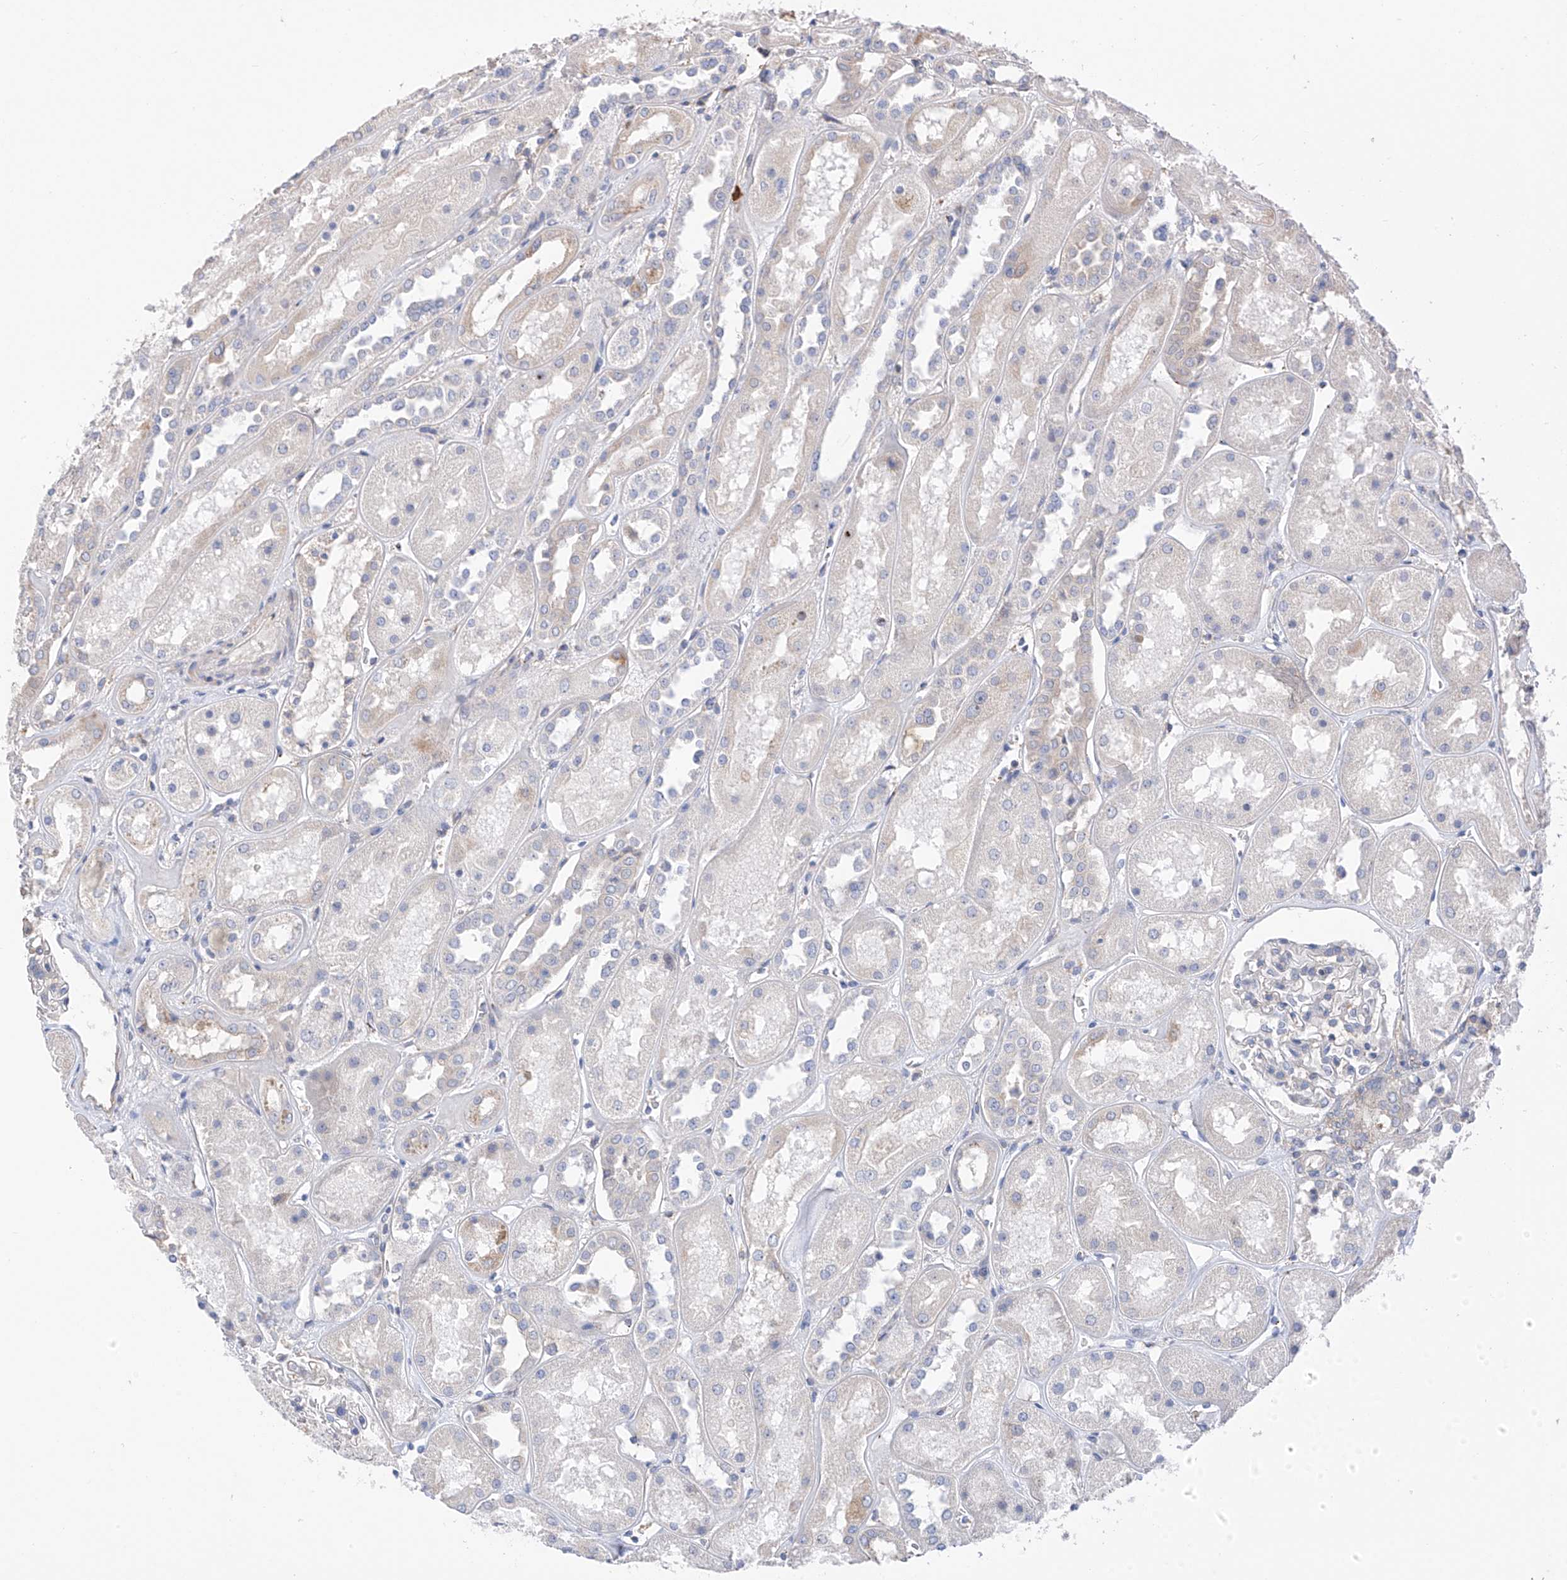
{"staining": {"intensity": "negative", "quantity": "none", "location": "none"}, "tissue": "kidney", "cell_type": "Cells in glomeruli", "image_type": "normal", "snomed": [{"axis": "morphology", "description": "Normal tissue, NOS"}, {"axis": "topography", "description": "Kidney"}], "caption": "This micrograph is of benign kidney stained with immunohistochemistry (IHC) to label a protein in brown with the nuclei are counter-stained blue. There is no staining in cells in glomeruli.", "gene": "REC8", "patient": {"sex": "male", "age": 70}}